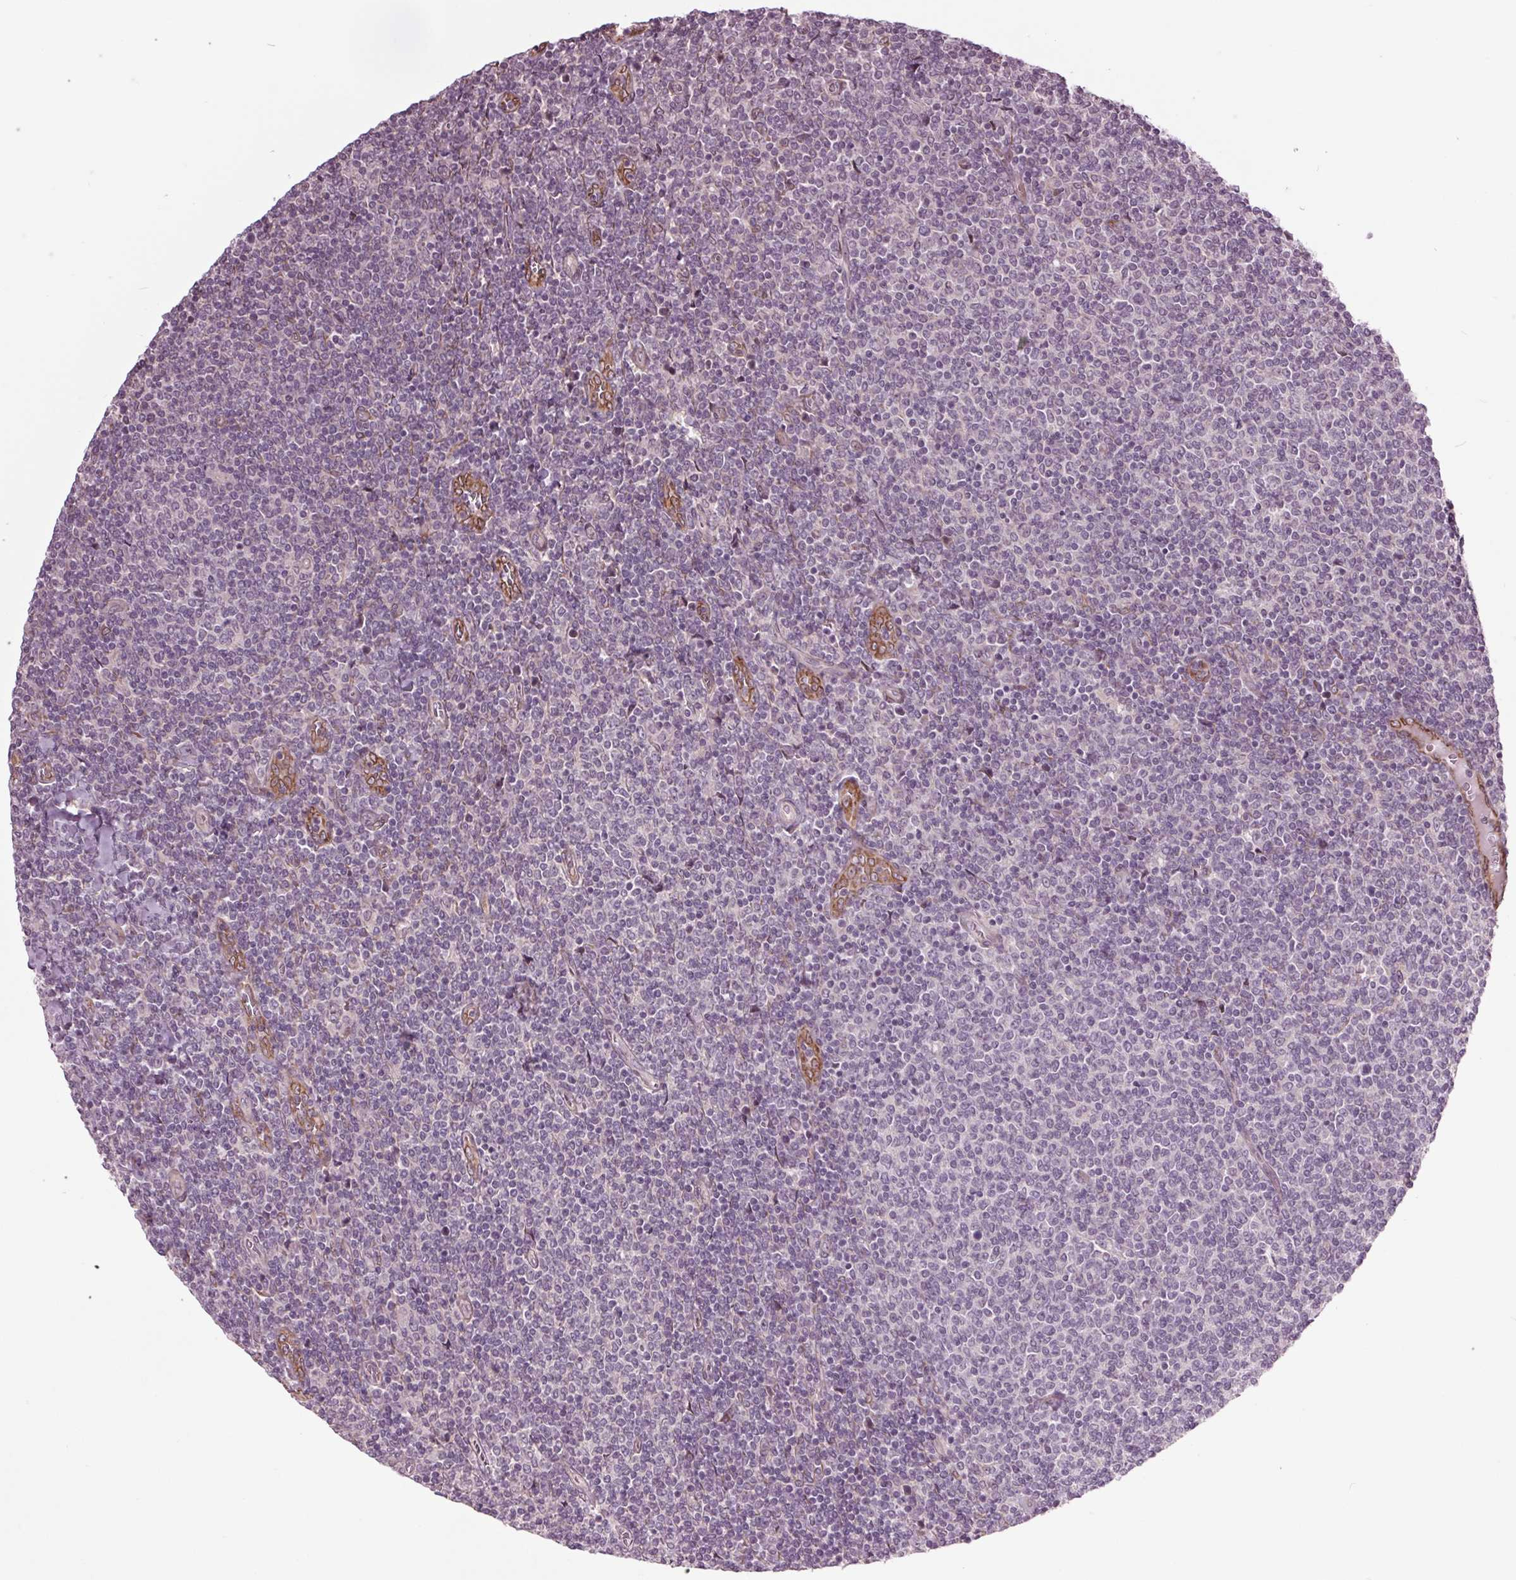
{"staining": {"intensity": "negative", "quantity": "none", "location": "none"}, "tissue": "lymphoma", "cell_type": "Tumor cells", "image_type": "cancer", "snomed": [{"axis": "morphology", "description": "Malignant lymphoma, non-Hodgkin's type, Low grade"}, {"axis": "topography", "description": "Lymph node"}], "caption": "This is an immunohistochemistry micrograph of human lymphoma. There is no staining in tumor cells.", "gene": "HAUS5", "patient": {"sex": "male", "age": 52}}